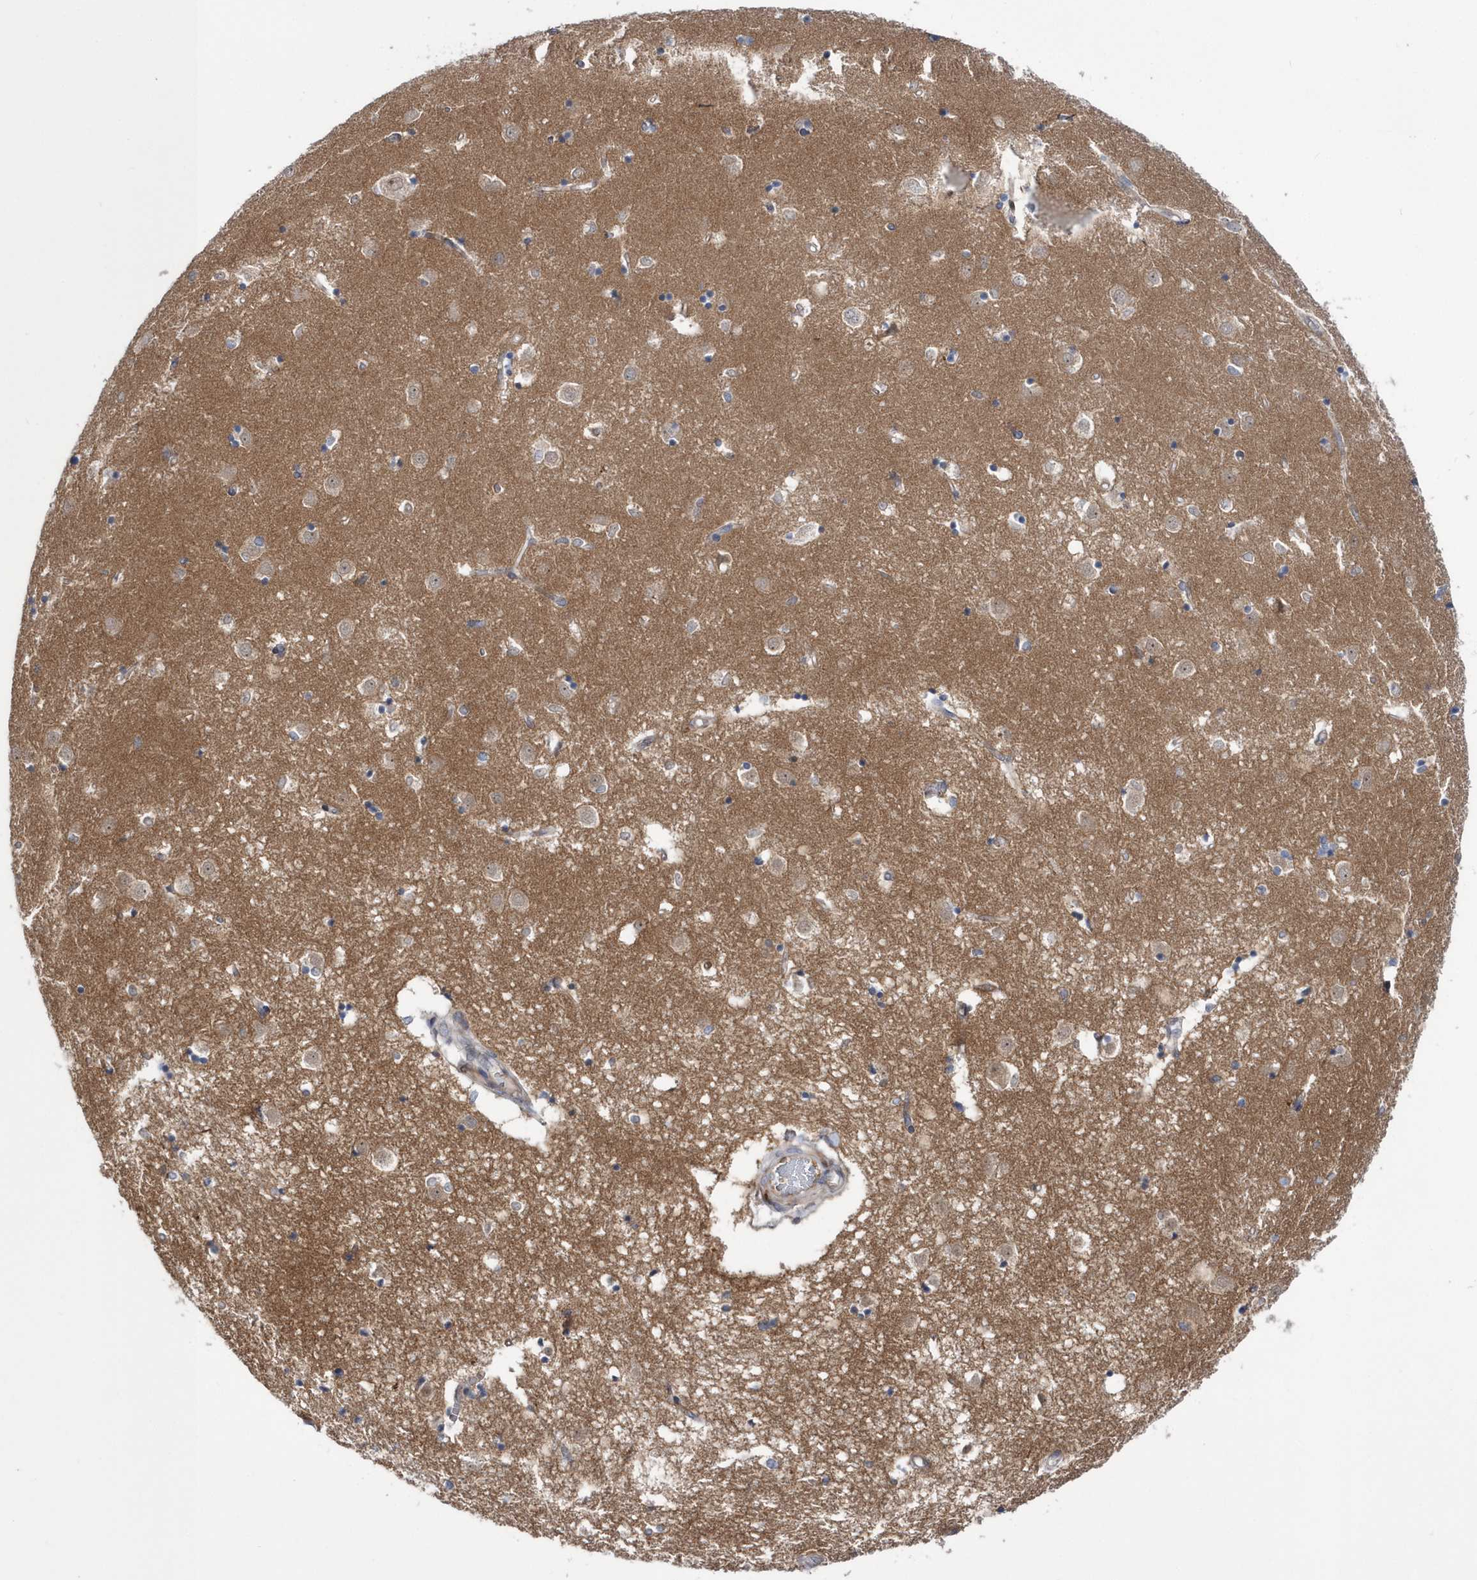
{"staining": {"intensity": "negative", "quantity": "none", "location": "none"}, "tissue": "caudate", "cell_type": "Glial cells", "image_type": "normal", "snomed": [{"axis": "morphology", "description": "Normal tissue, NOS"}, {"axis": "topography", "description": "Lateral ventricle wall"}], "caption": "Glial cells are negative for protein expression in normal human caudate. (DAB (3,3'-diaminobenzidine) immunohistochemistry with hematoxylin counter stain).", "gene": "DSPP", "patient": {"sex": "male", "age": 45}}